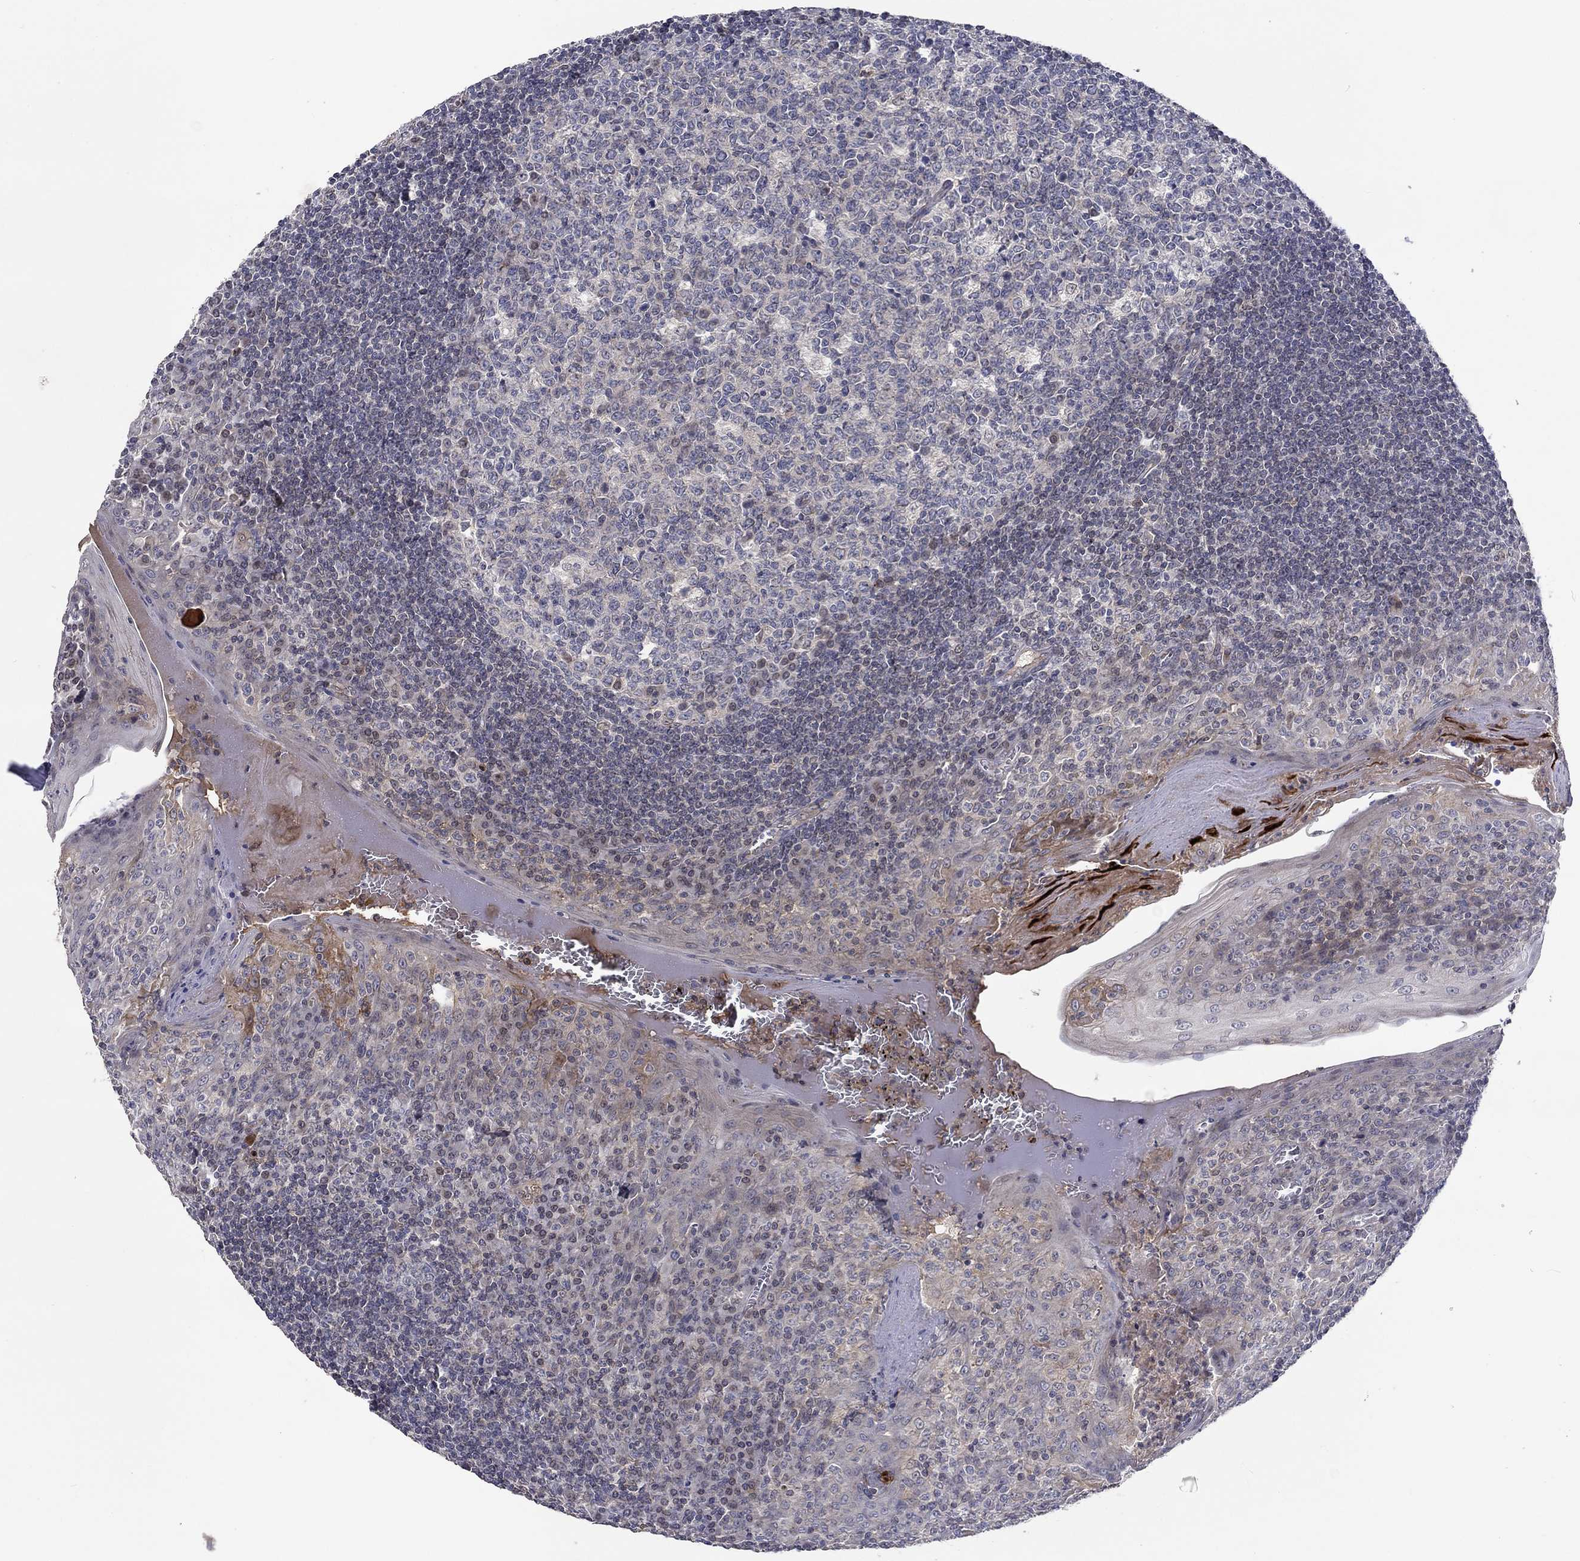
{"staining": {"intensity": "negative", "quantity": "none", "location": "none"}, "tissue": "tonsil", "cell_type": "Germinal center cells", "image_type": "normal", "snomed": [{"axis": "morphology", "description": "Normal tissue, NOS"}, {"axis": "topography", "description": "Tonsil"}], "caption": "This image is of benign tonsil stained with IHC to label a protein in brown with the nuclei are counter-stained blue. There is no staining in germinal center cells. Brightfield microscopy of immunohistochemistry (IHC) stained with DAB (brown) and hematoxylin (blue), captured at high magnification.", "gene": "CETN3", "patient": {"sex": "female", "age": 13}}